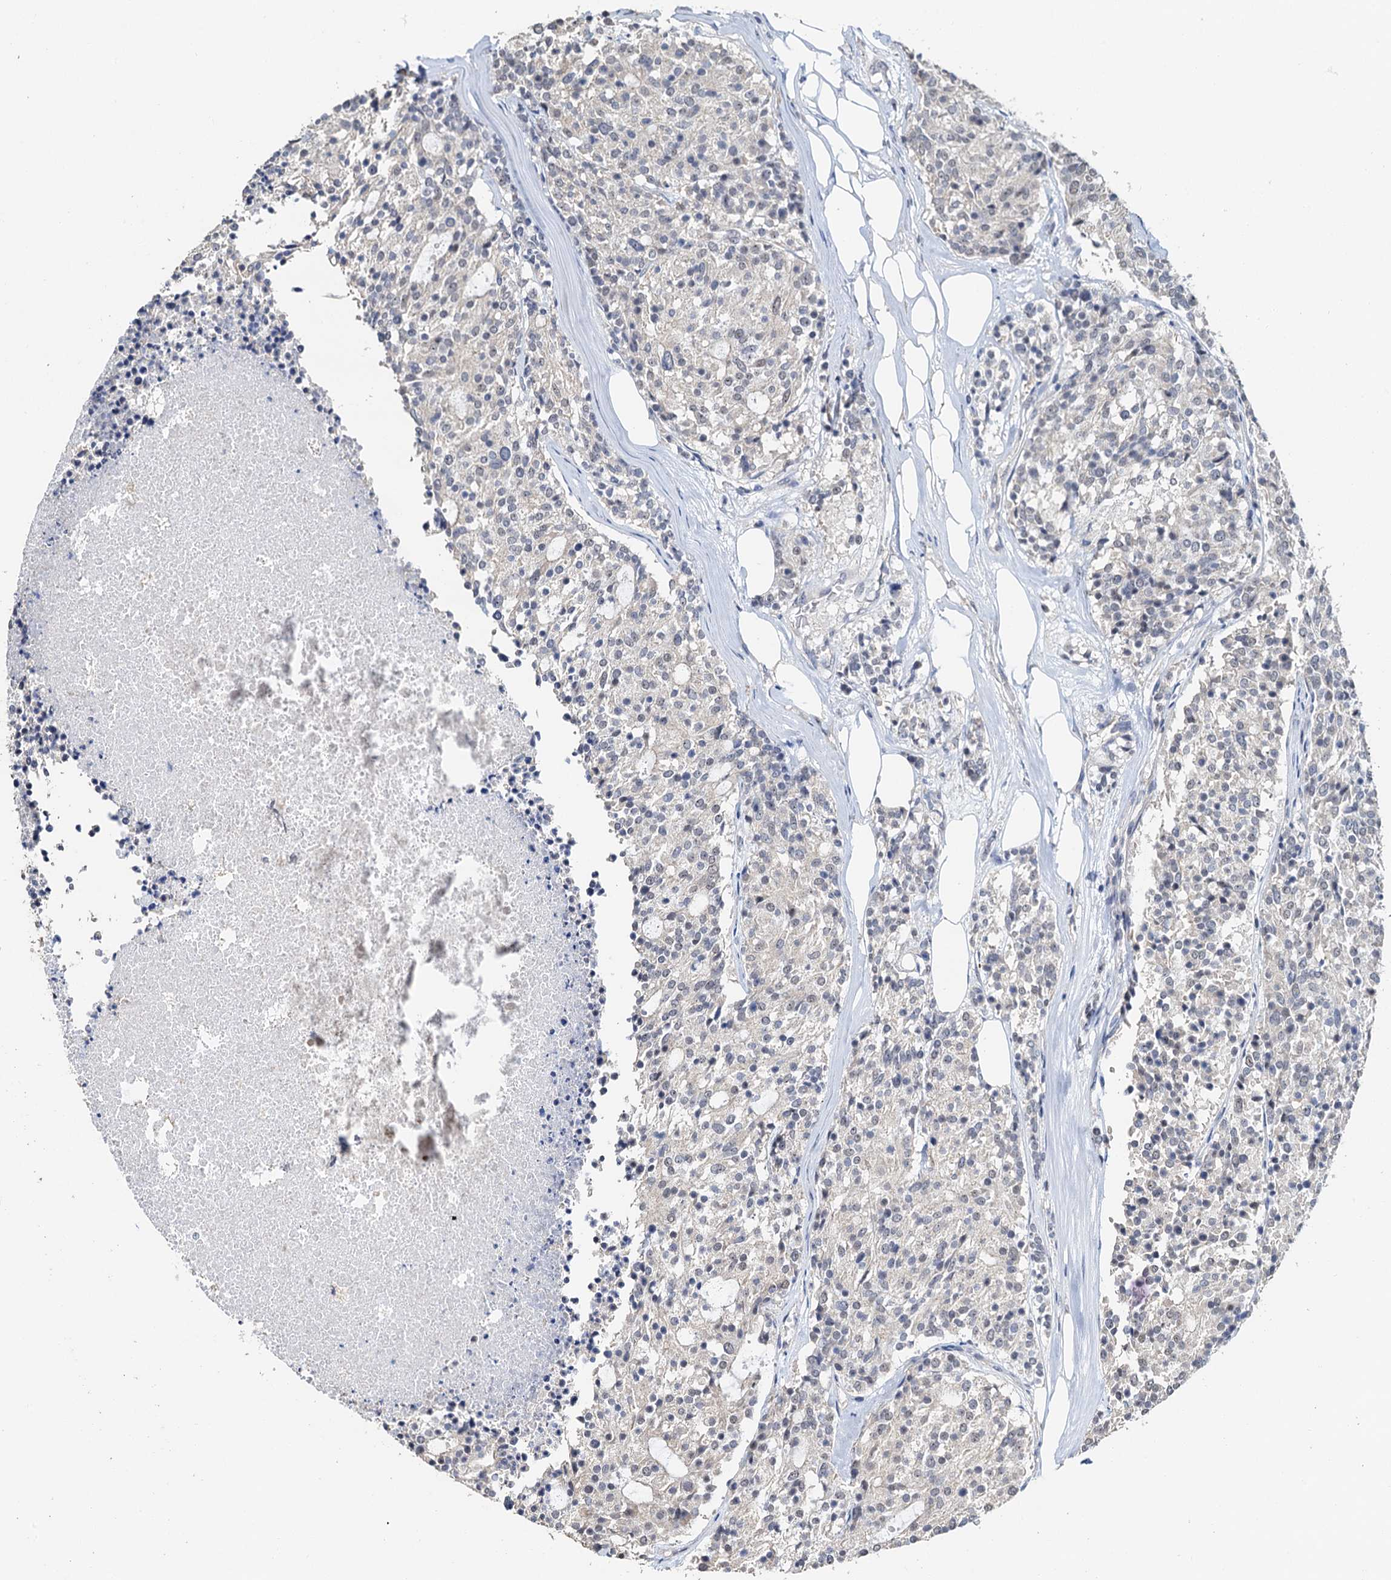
{"staining": {"intensity": "negative", "quantity": "none", "location": "none"}, "tissue": "carcinoid", "cell_type": "Tumor cells", "image_type": "cancer", "snomed": [{"axis": "morphology", "description": "Carcinoid, malignant, NOS"}, {"axis": "topography", "description": "Pancreas"}], "caption": "Immunohistochemistry (IHC) photomicrograph of neoplastic tissue: human carcinoid stained with DAB shows no significant protein positivity in tumor cells.", "gene": "C2CD3", "patient": {"sex": "female", "age": 54}}